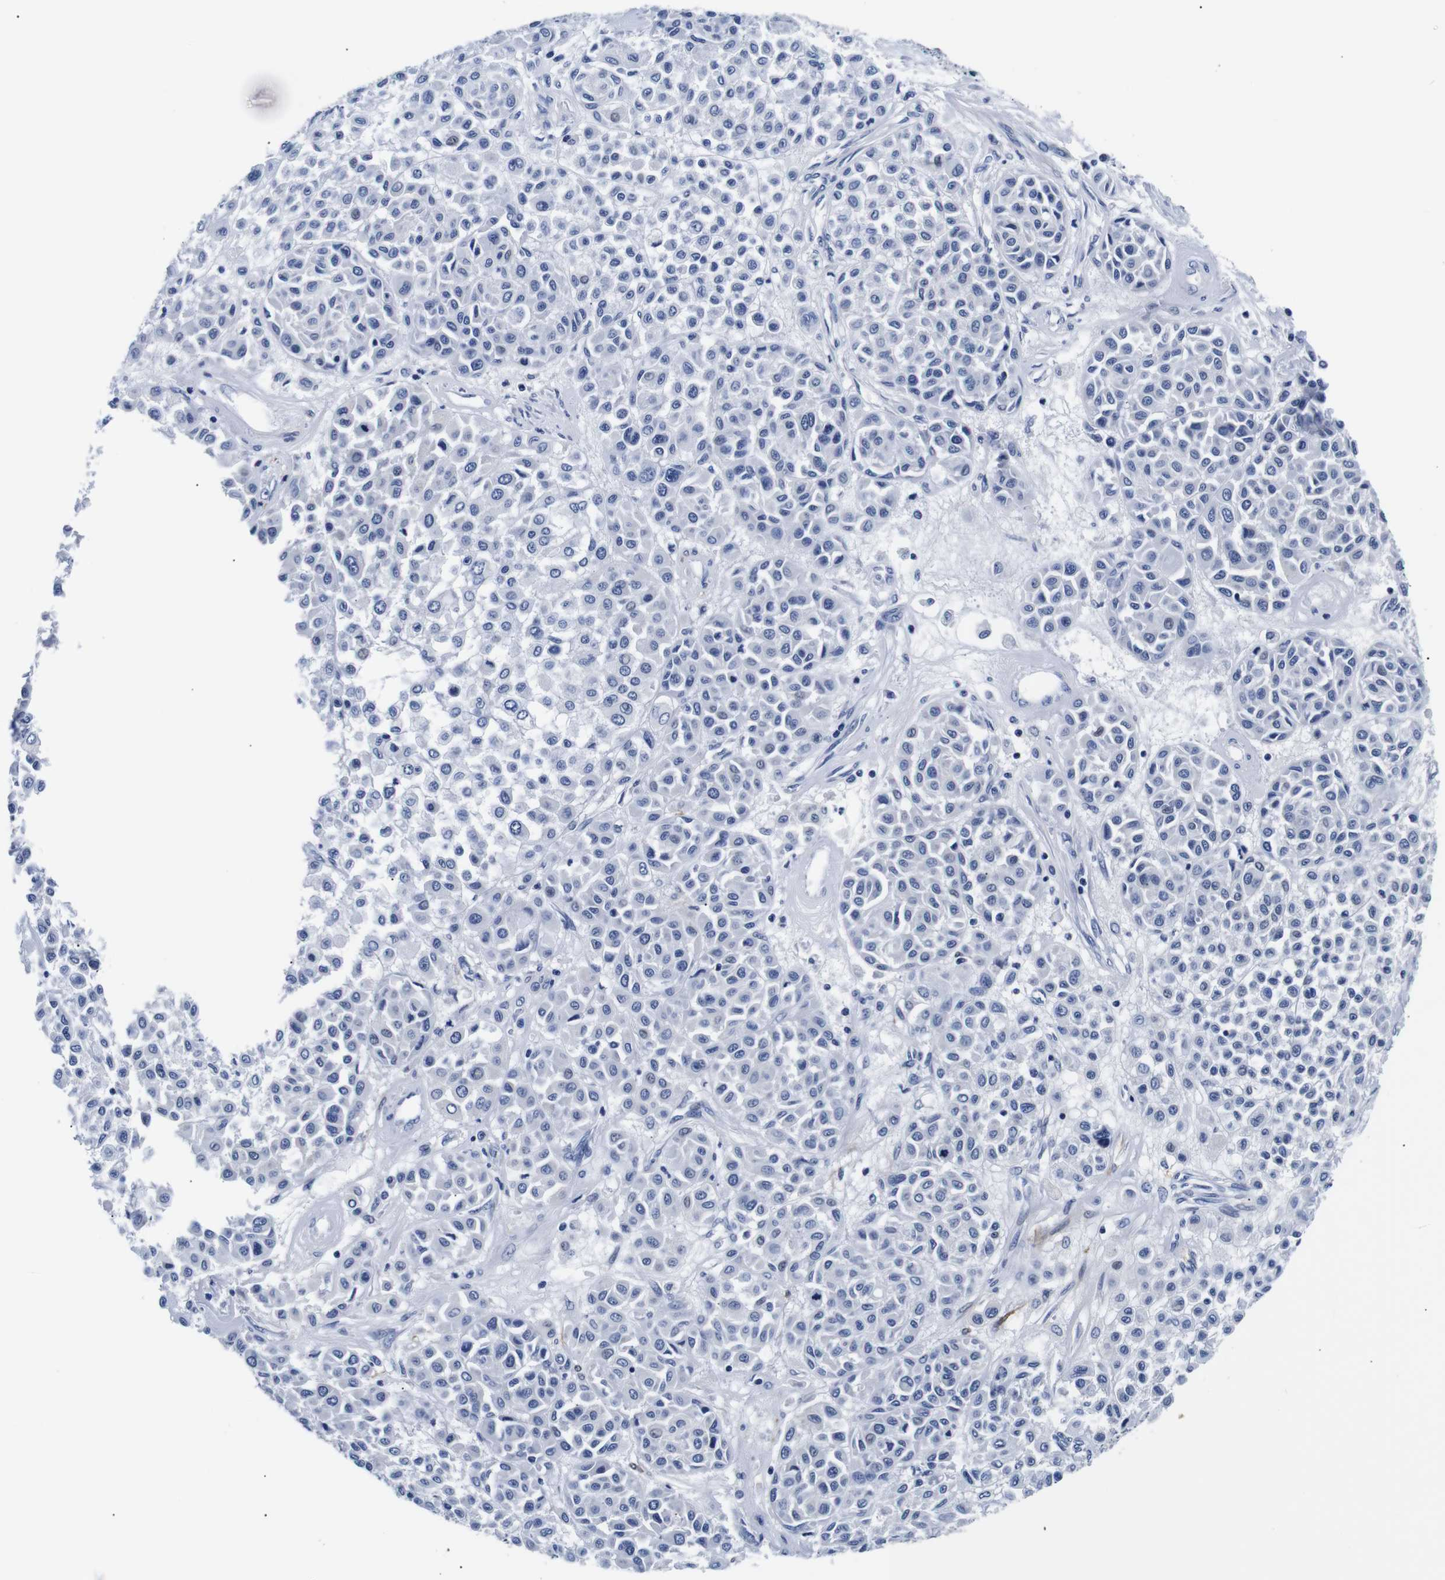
{"staining": {"intensity": "negative", "quantity": "none", "location": "none"}, "tissue": "melanoma", "cell_type": "Tumor cells", "image_type": "cancer", "snomed": [{"axis": "morphology", "description": "Malignant melanoma, Metastatic site"}, {"axis": "topography", "description": "Soft tissue"}], "caption": "The immunohistochemistry (IHC) histopathology image has no significant staining in tumor cells of malignant melanoma (metastatic site) tissue.", "gene": "GAP43", "patient": {"sex": "male", "age": 41}}